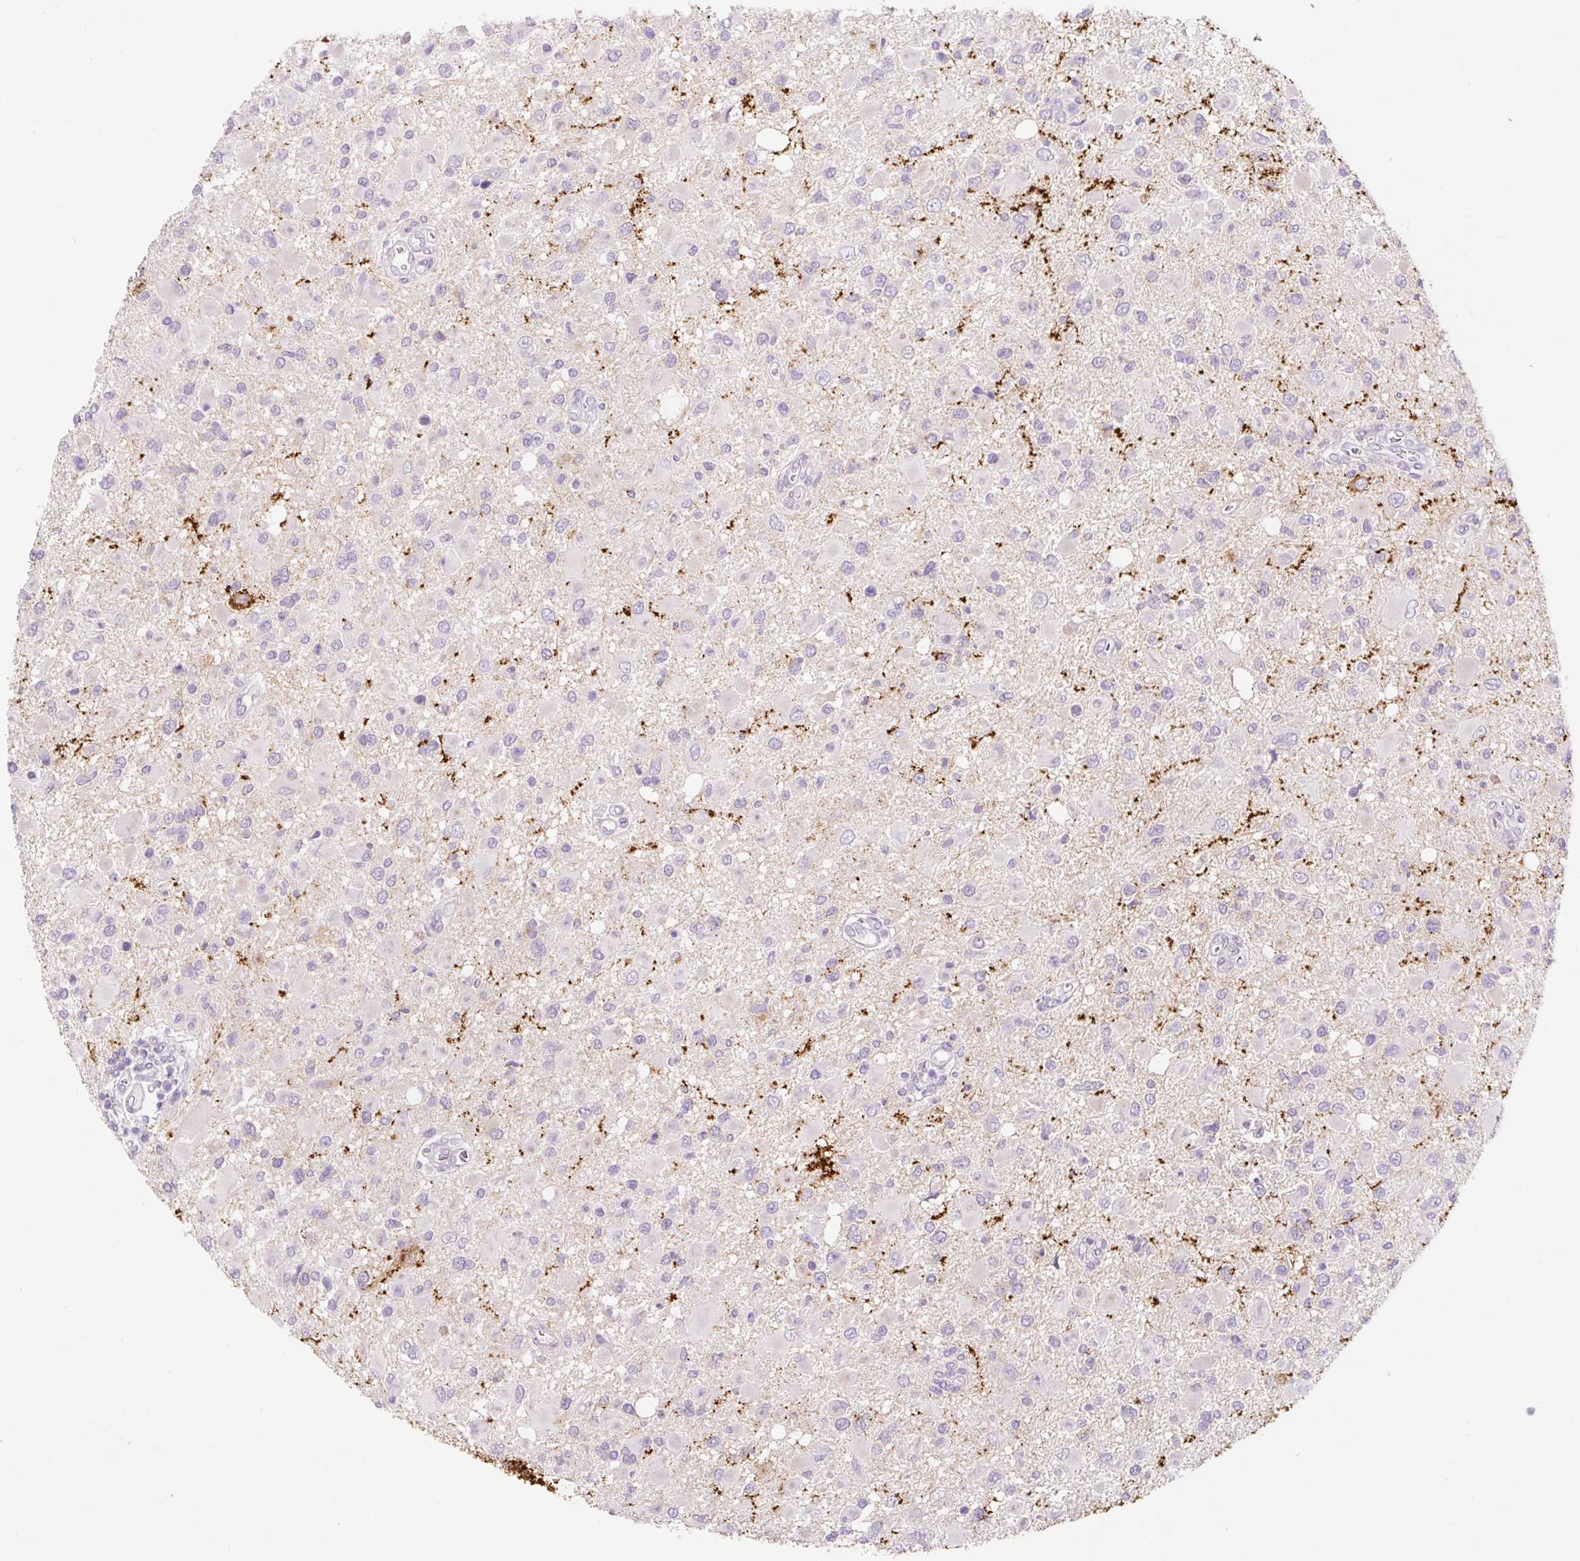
{"staining": {"intensity": "negative", "quantity": "none", "location": "none"}, "tissue": "glioma", "cell_type": "Tumor cells", "image_type": "cancer", "snomed": [{"axis": "morphology", "description": "Glioma, malignant, High grade"}, {"axis": "topography", "description": "Brain"}], "caption": "Tumor cells show no significant protein staining in high-grade glioma (malignant).", "gene": "SYP", "patient": {"sex": "male", "age": 53}}